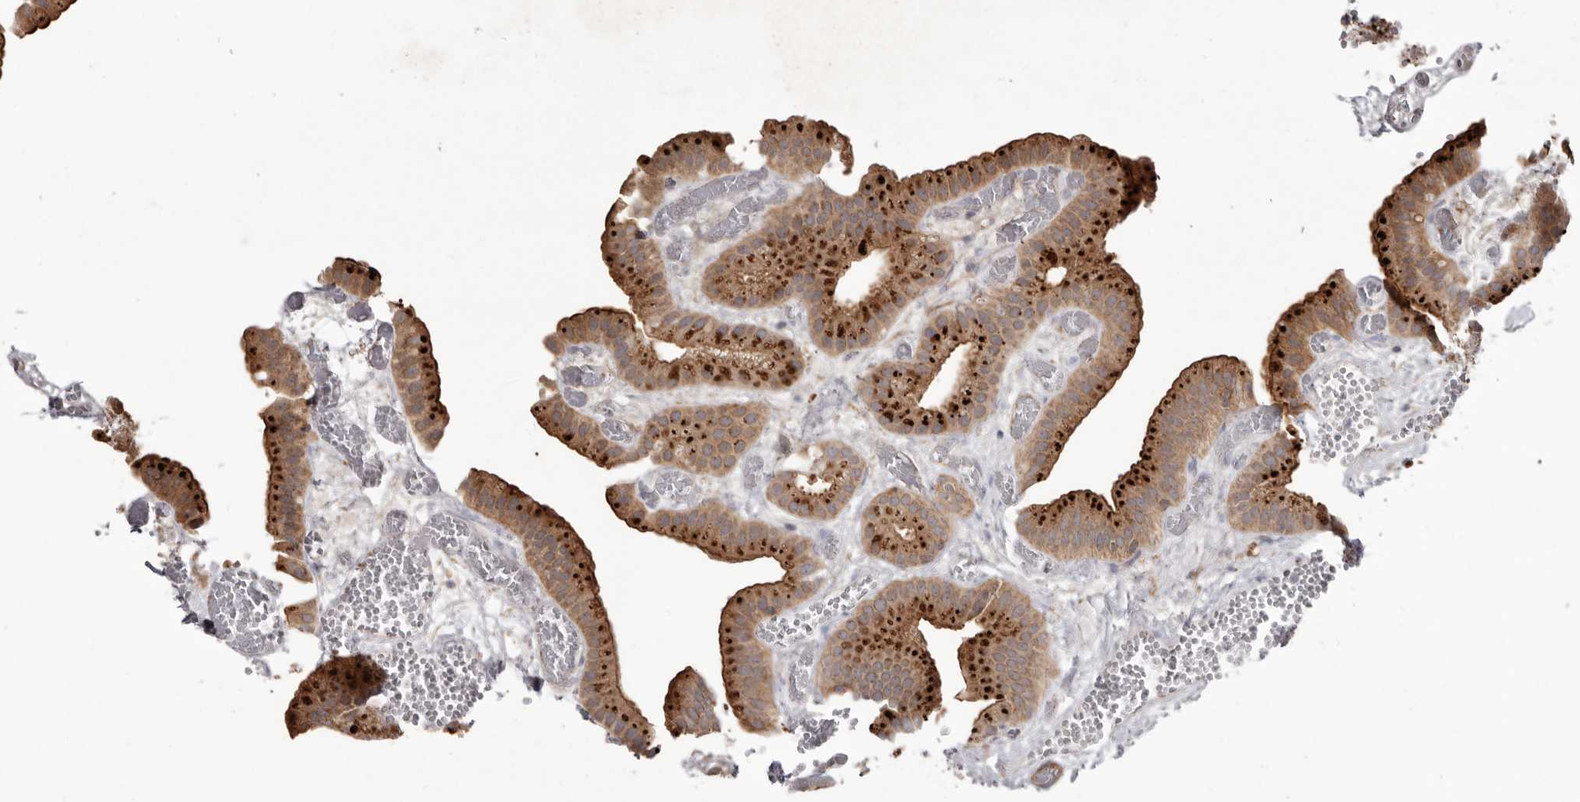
{"staining": {"intensity": "strong", "quantity": ">75%", "location": "cytoplasmic/membranous"}, "tissue": "gallbladder", "cell_type": "Glandular cells", "image_type": "normal", "snomed": [{"axis": "morphology", "description": "Normal tissue, NOS"}, {"axis": "topography", "description": "Gallbladder"}], "caption": "Gallbladder stained for a protein displays strong cytoplasmic/membranous positivity in glandular cells. Using DAB (3,3'-diaminobenzidine) (brown) and hematoxylin (blue) stains, captured at high magnification using brightfield microscopy.", "gene": "NUP43", "patient": {"sex": "female", "age": 64}}